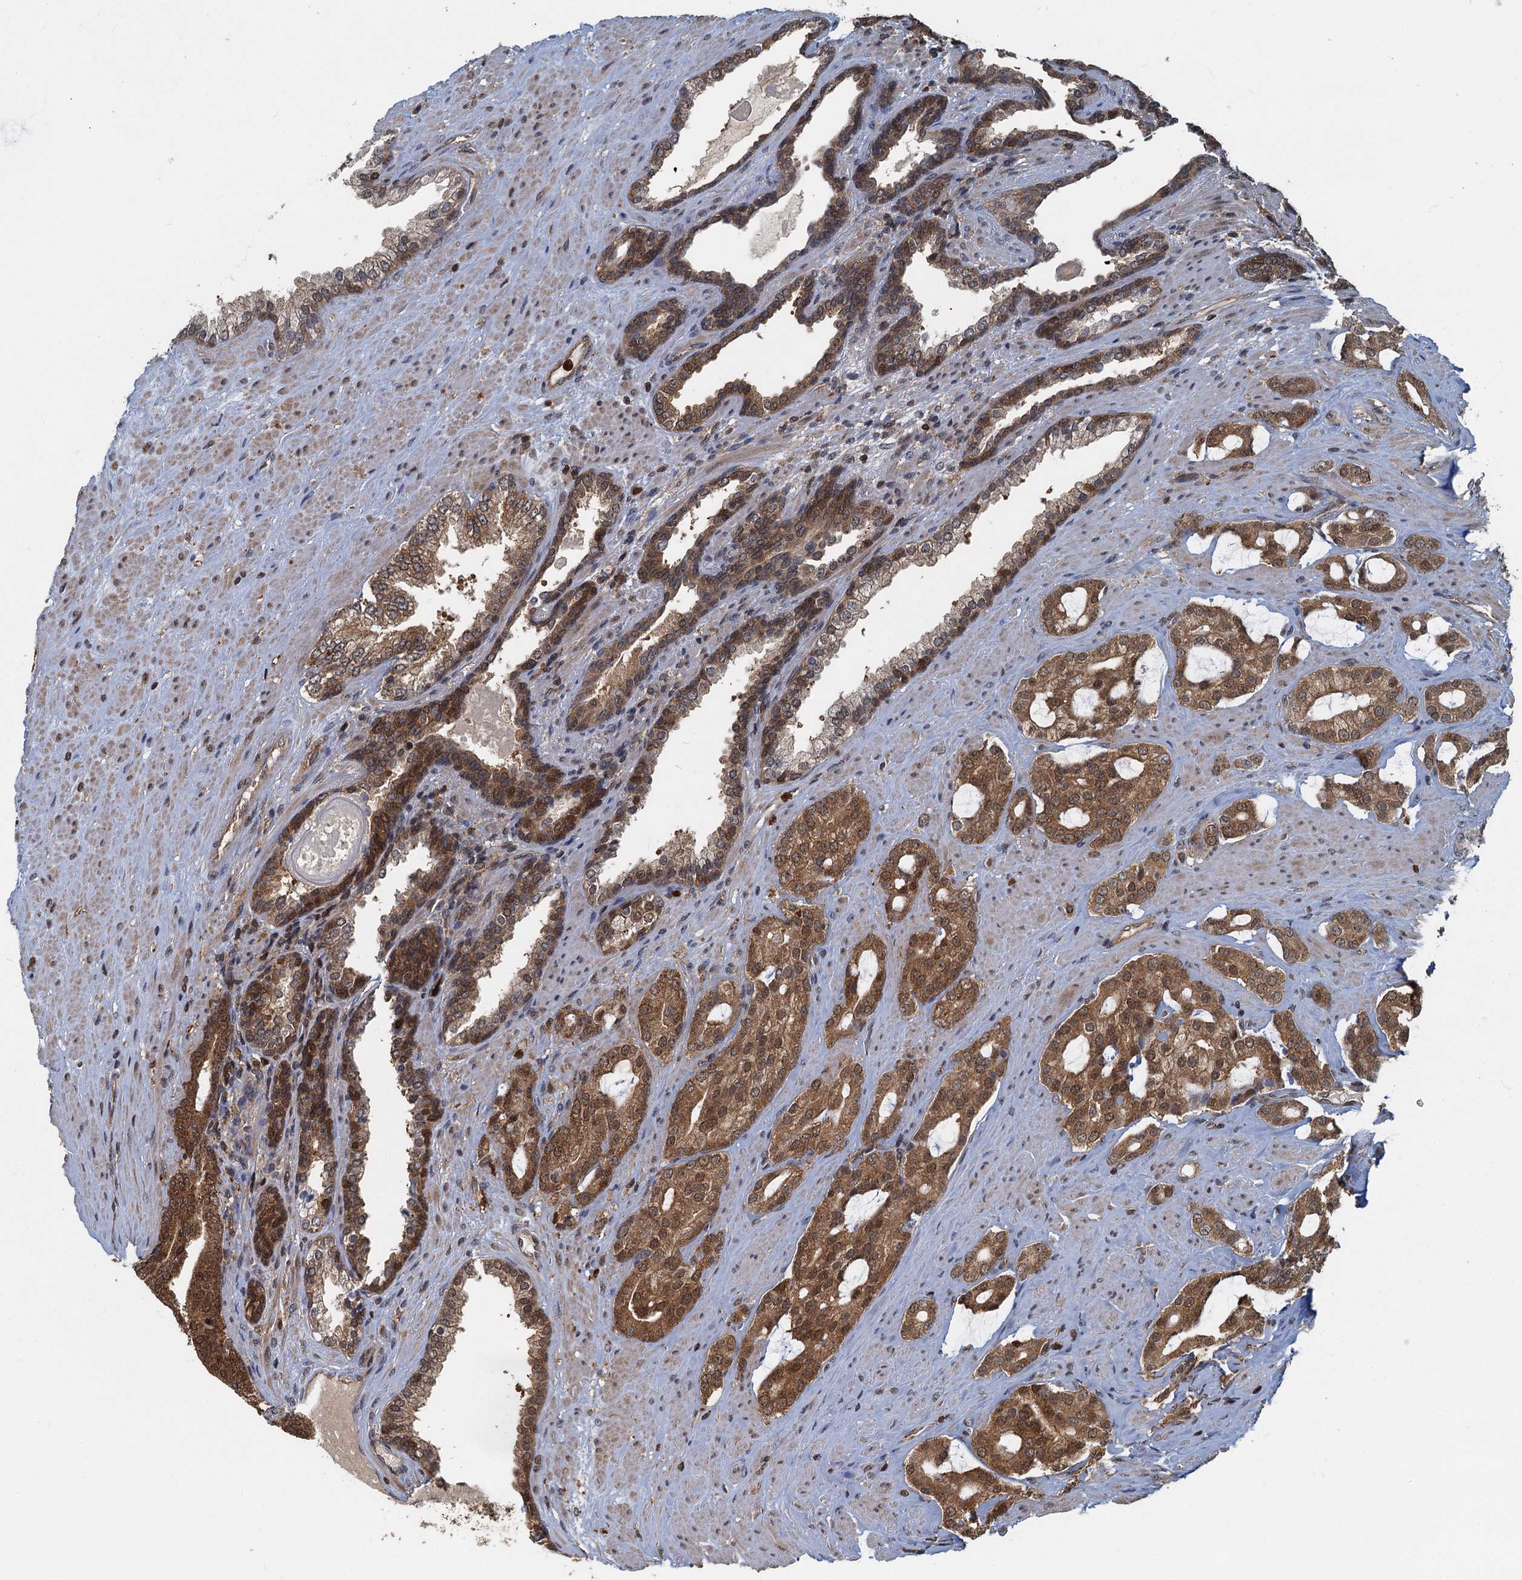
{"staining": {"intensity": "moderate", "quantity": ">75%", "location": "cytoplasmic/membranous,nuclear"}, "tissue": "prostate cancer", "cell_type": "Tumor cells", "image_type": "cancer", "snomed": [{"axis": "morphology", "description": "Adenocarcinoma, High grade"}, {"axis": "topography", "description": "Prostate"}], "caption": "IHC staining of prostate cancer, which shows medium levels of moderate cytoplasmic/membranous and nuclear expression in approximately >75% of tumor cells indicating moderate cytoplasmic/membranous and nuclear protein positivity. The staining was performed using DAB (3,3'-diaminobenzidine) (brown) for protein detection and nuclei were counterstained in hematoxylin (blue).", "gene": "GPI", "patient": {"sex": "male", "age": 63}}